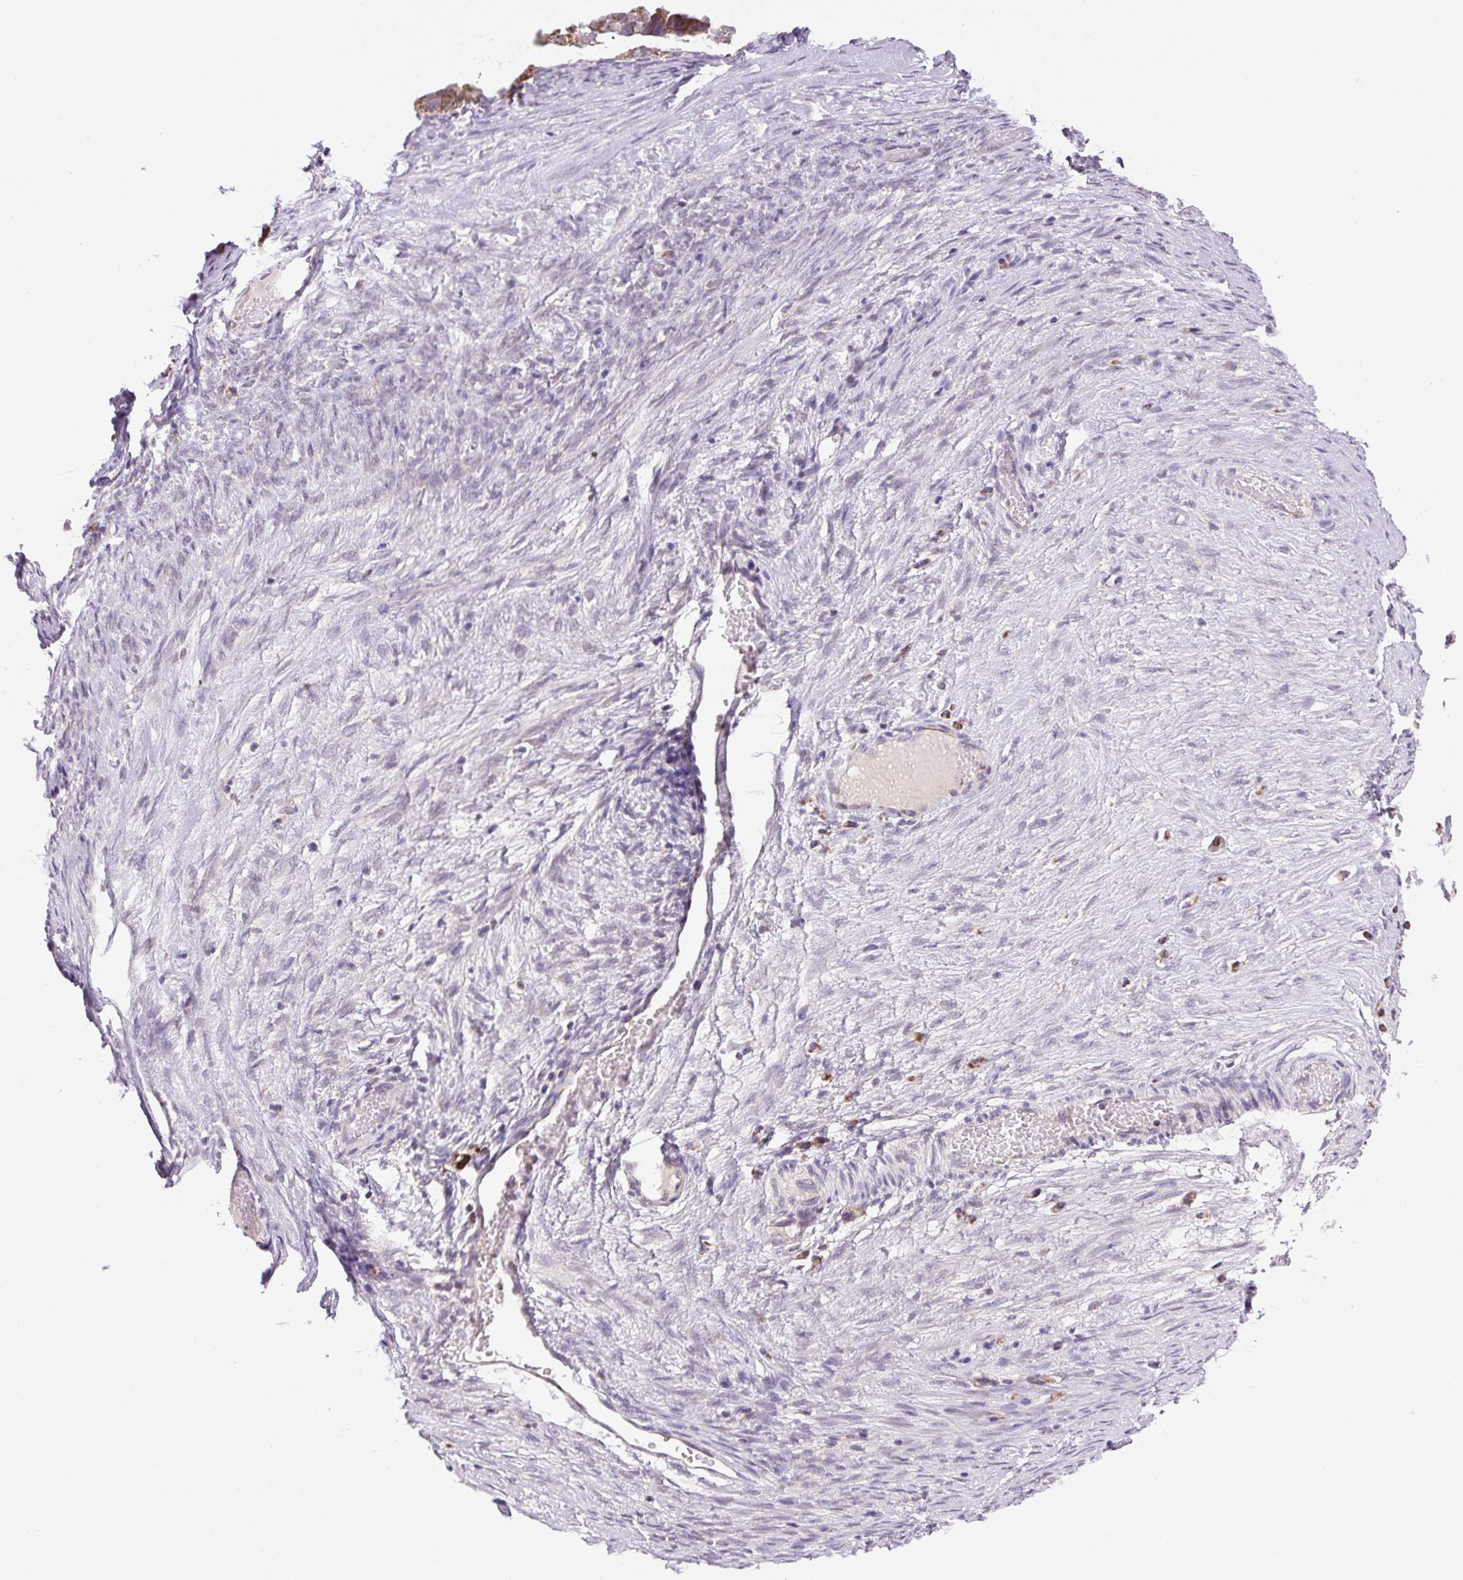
{"staining": {"intensity": "moderate", "quantity": ">75%", "location": "cytoplasmic/membranous"}, "tissue": "ovarian cancer", "cell_type": "Tumor cells", "image_type": "cancer", "snomed": [{"axis": "morphology", "description": "Cystadenocarcinoma, serous, NOS"}, {"axis": "topography", "description": "Ovary"}], "caption": "IHC (DAB) staining of human ovarian cancer shows moderate cytoplasmic/membranous protein positivity in approximately >75% of tumor cells.", "gene": "SGF29", "patient": {"sex": "female", "age": 56}}